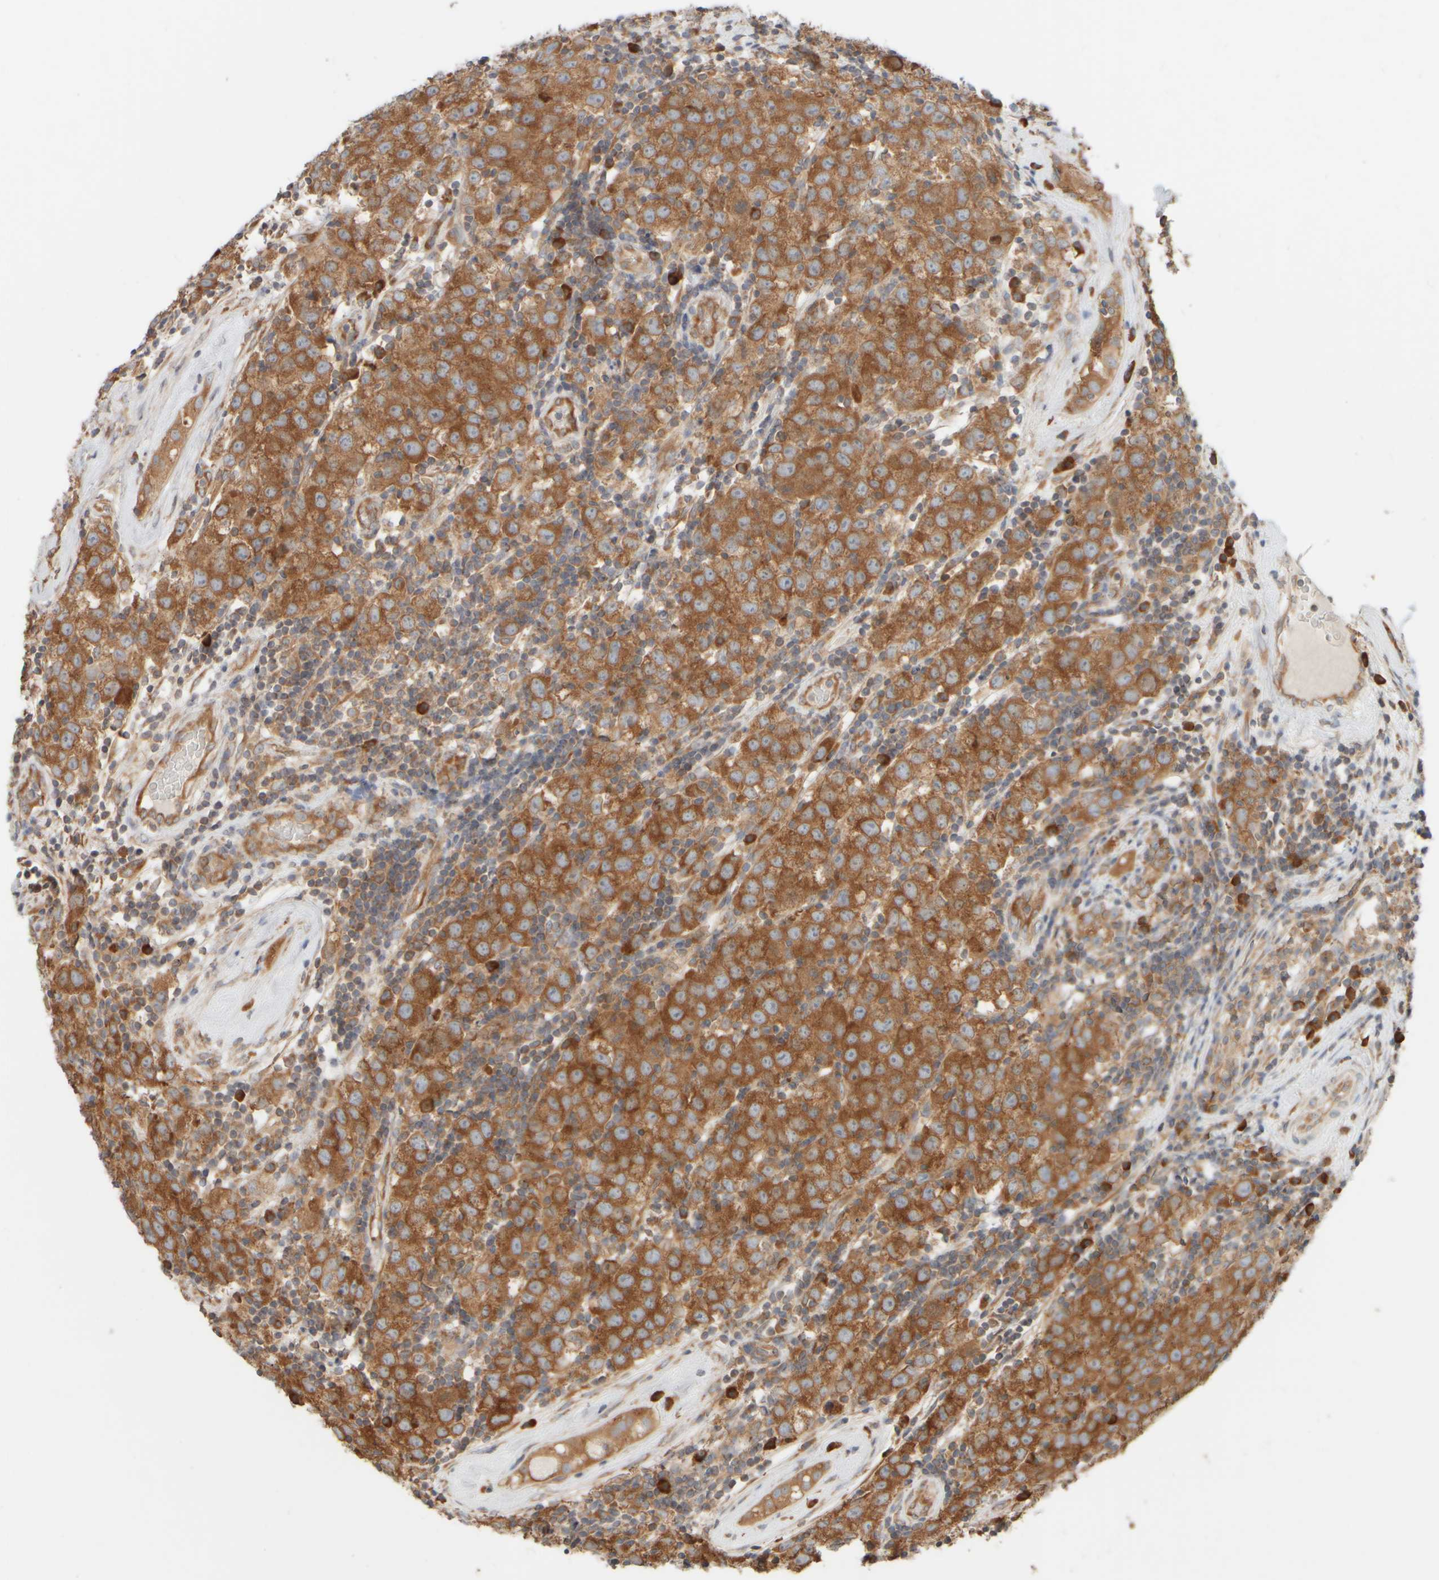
{"staining": {"intensity": "strong", "quantity": ">75%", "location": "cytoplasmic/membranous"}, "tissue": "testis cancer", "cell_type": "Tumor cells", "image_type": "cancer", "snomed": [{"axis": "morphology", "description": "Seminoma, NOS"}, {"axis": "morphology", "description": "Carcinoma, Embryonal, NOS"}, {"axis": "topography", "description": "Testis"}], "caption": "Immunohistochemical staining of testis cancer reveals high levels of strong cytoplasmic/membranous protein expression in about >75% of tumor cells. The protein is shown in brown color, while the nuclei are stained blue.", "gene": "EIF2B3", "patient": {"sex": "male", "age": 28}}